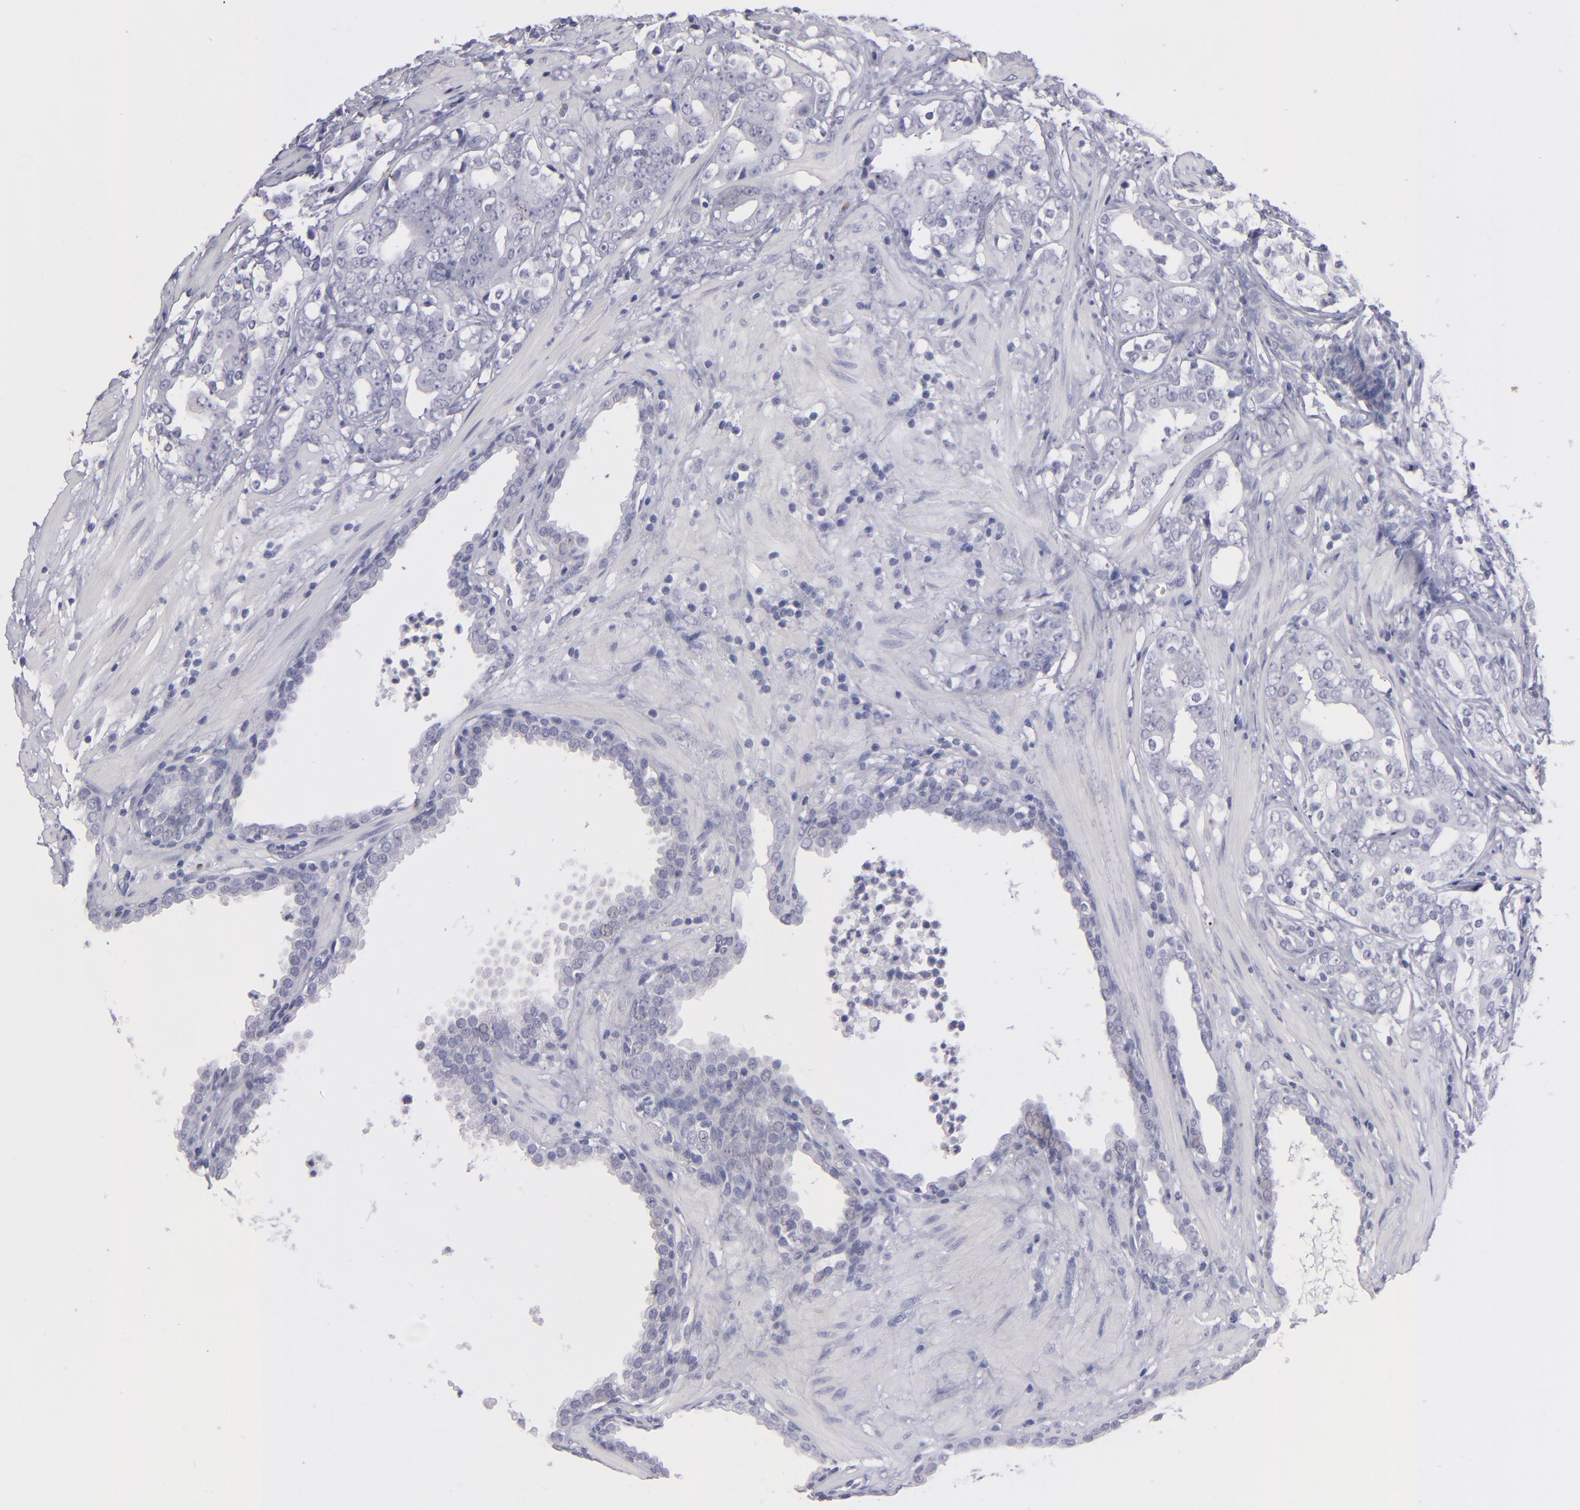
{"staining": {"intensity": "negative", "quantity": "none", "location": "none"}, "tissue": "prostate cancer", "cell_type": "Tumor cells", "image_type": "cancer", "snomed": [{"axis": "morphology", "description": "Adenocarcinoma, Low grade"}, {"axis": "topography", "description": "Prostate"}], "caption": "Immunohistochemical staining of human prostate cancer reveals no significant staining in tumor cells.", "gene": "ITGB4", "patient": {"sex": "male", "age": 59}}